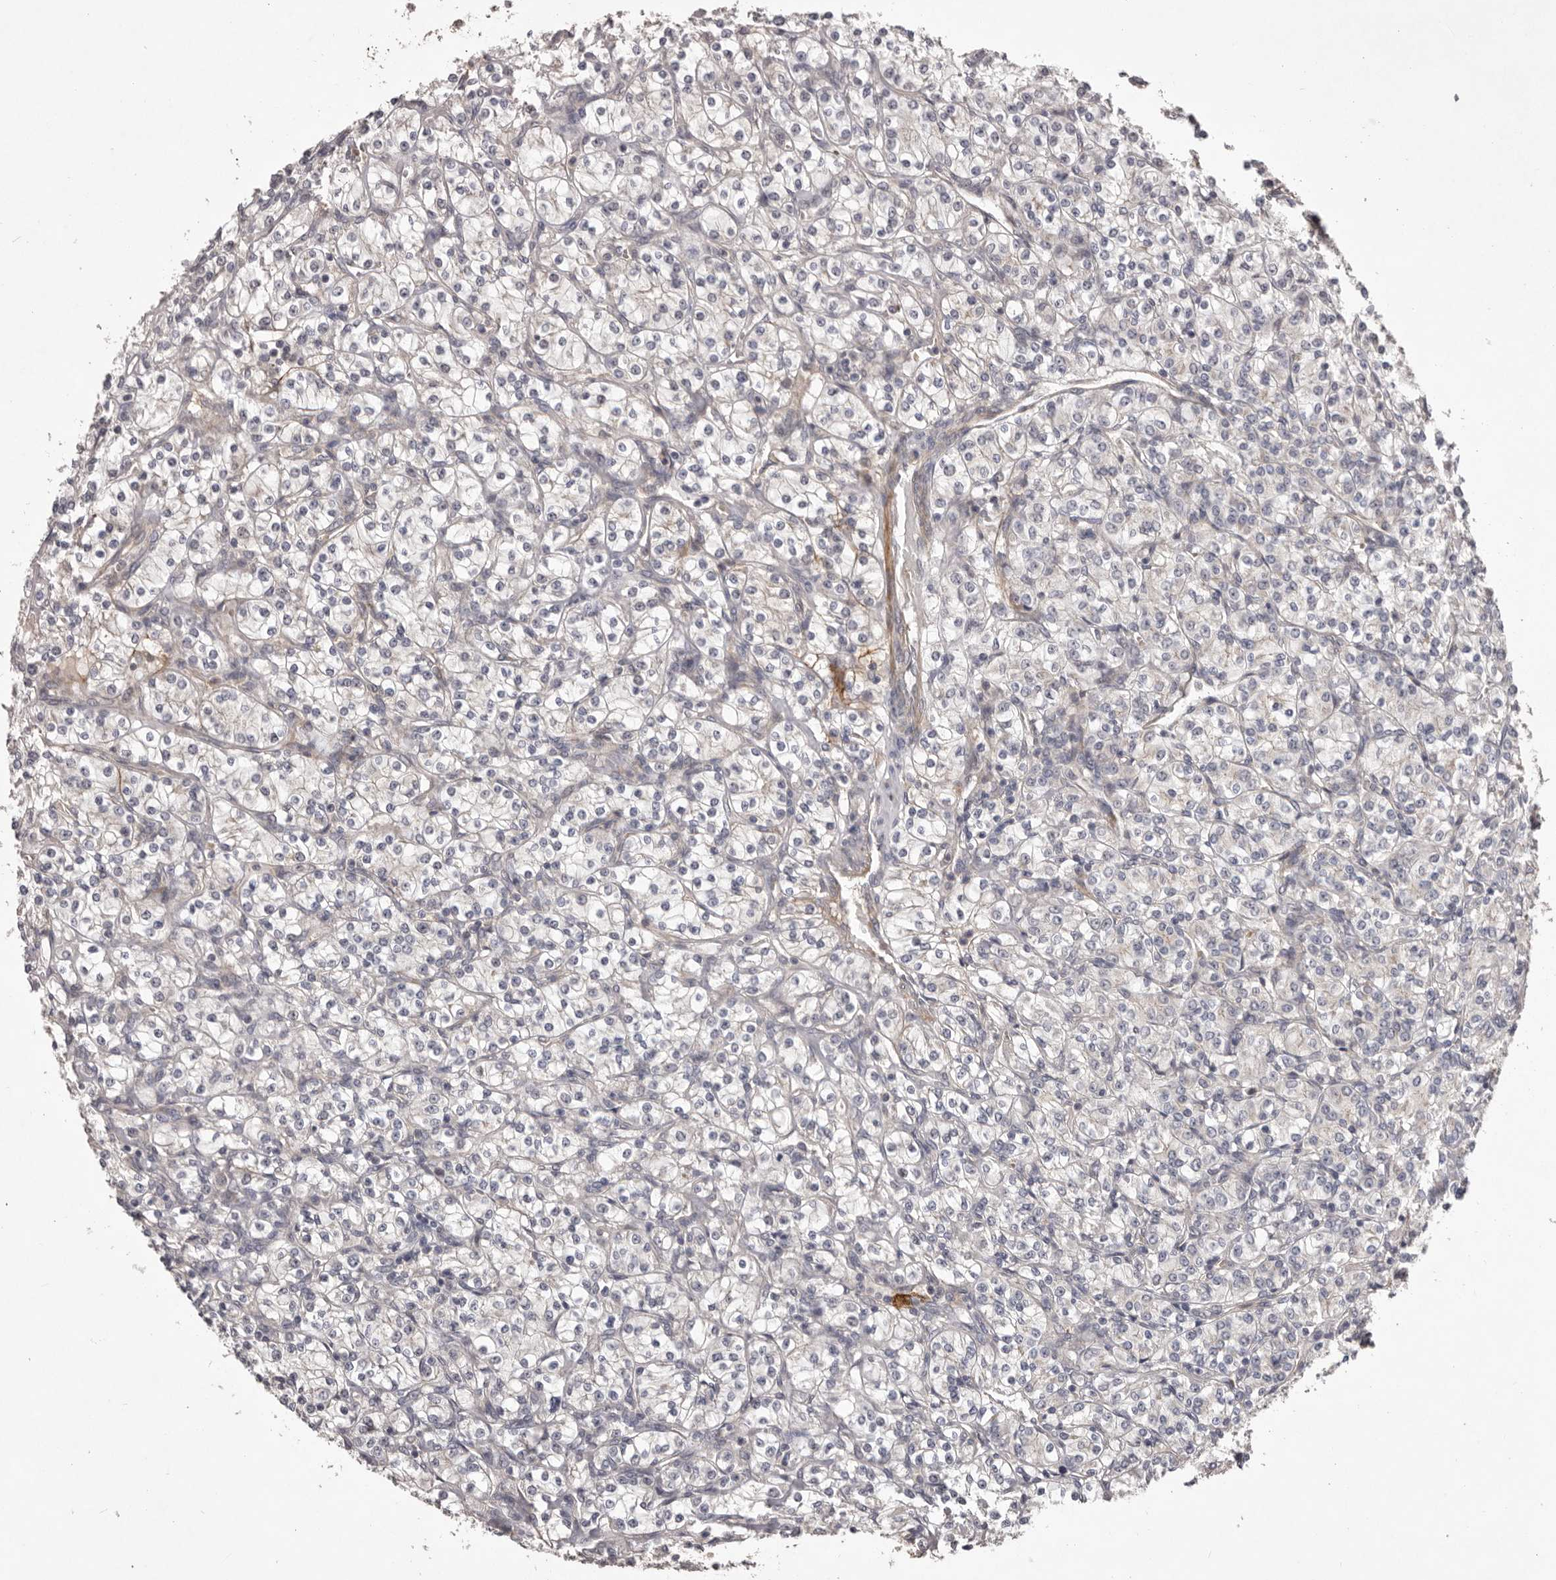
{"staining": {"intensity": "negative", "quantity": "none", "location": "none"}, "tissue": "renal cancer", "cell_type": "Tumor cells", "image_type": "cancer", "snomed": [{"axis": "morphology", "description": "Adenocarcinoma, NOS"}, {"axis": "topography", "description": "Kidney"}], "caption": "The micrograph exhibits no staining of tumor cells in renal cancer.", "gene": "HBS1L", "patient": {"sex": "male", "age": 77}}